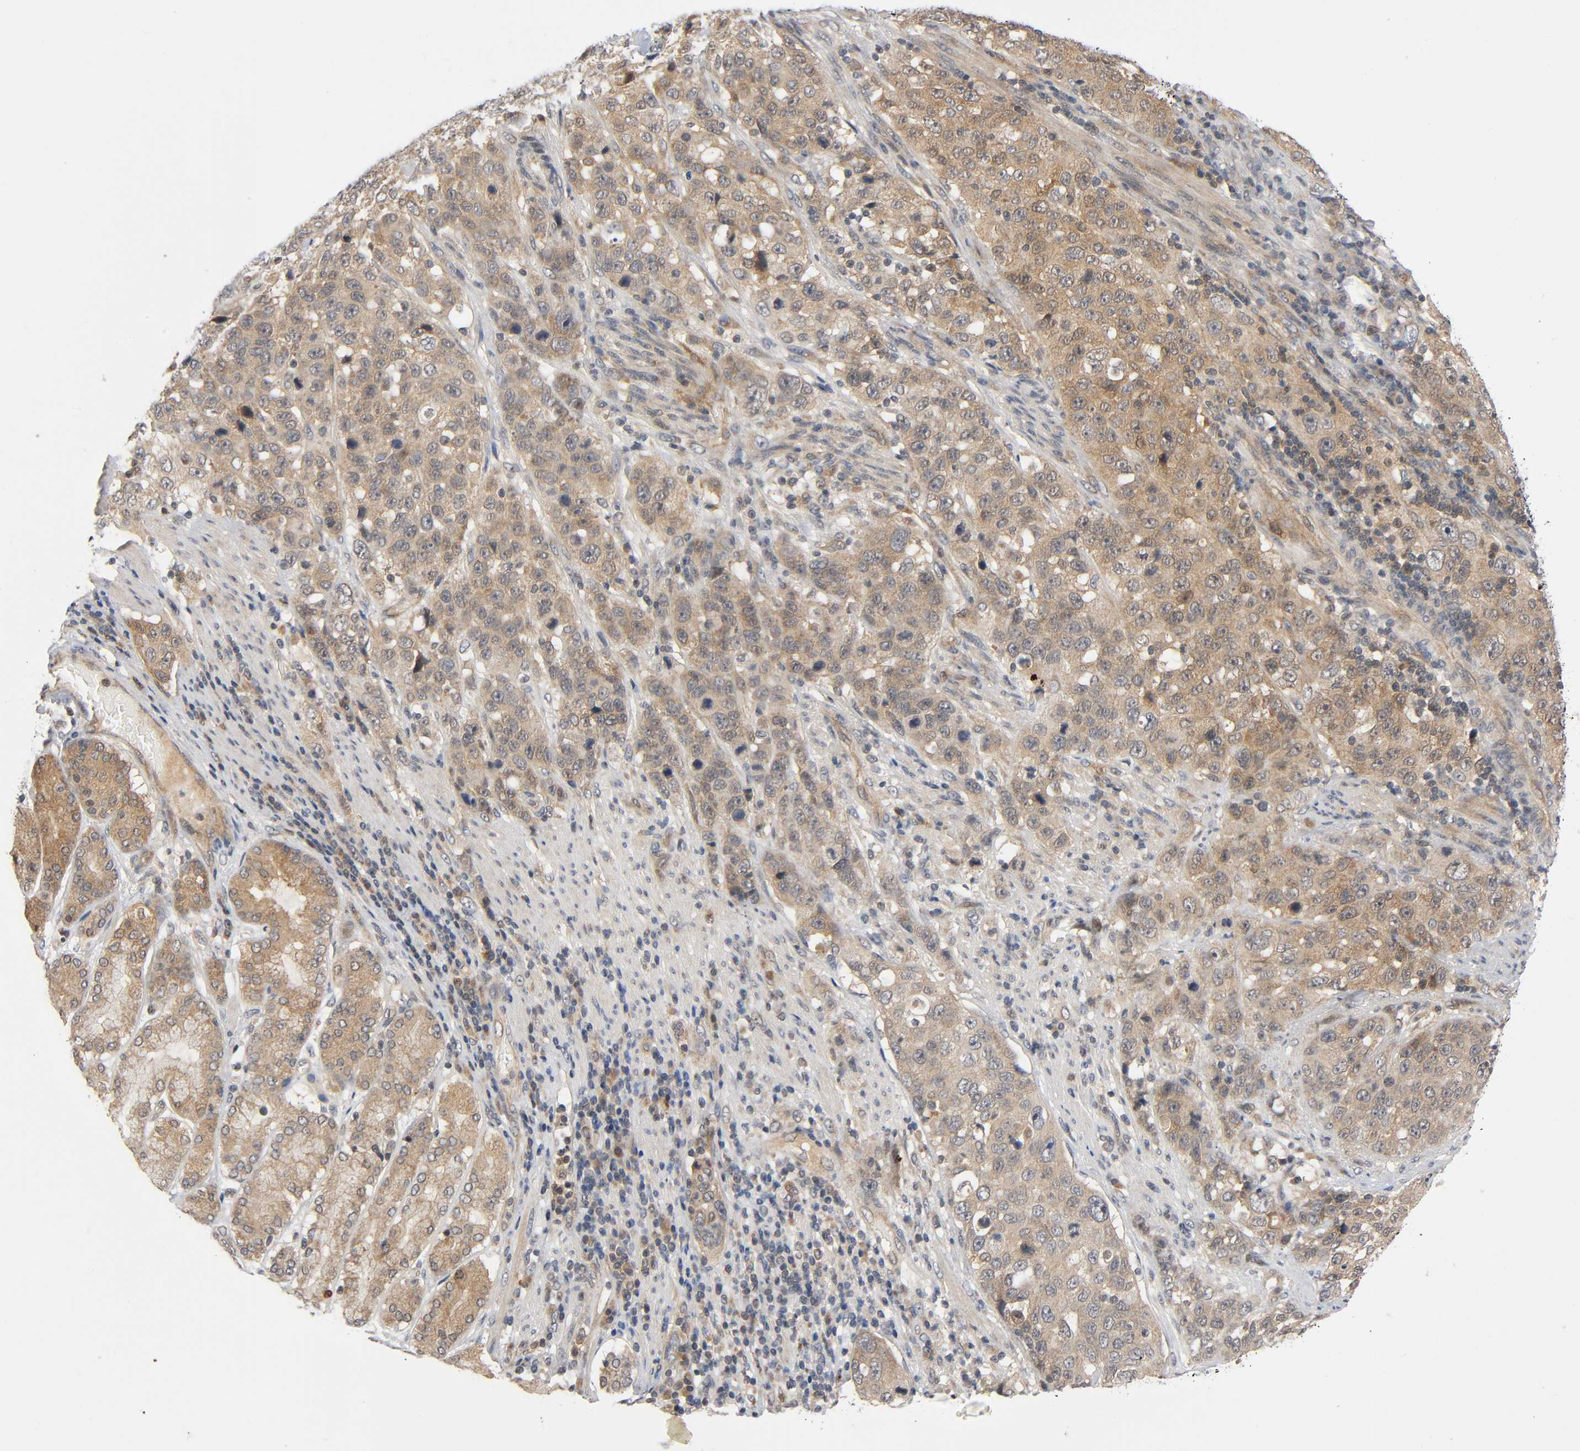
{"staining": {"intensity": "moderate", "quantity": ">75%", "location": "cytoplasmic/membranous"}, "tissue": "stomach cancer", "cell_type": "Tumor cells", "image_type": "cancer", "snomed": [{"axis": "morphology", "description": "Normal tissue, NOS"}, {"axis": "morphology", "description": "Adenocarcinoma, NOS"}, {"axis": "topography", "description": "Stomach"}], "caption": "IHC micrograph of neoplastic tissue: stomach cancer (adenocarcinoma) stained using IHC demonstrates medium levels of moderate protein expression localized specifically in the cytoplasmic/membranous of tumor cells, appearing as a cytoplasmic/membranous brown color.", "gene": "MAPK8", "patient": {"sex": "male", "age": 48}}